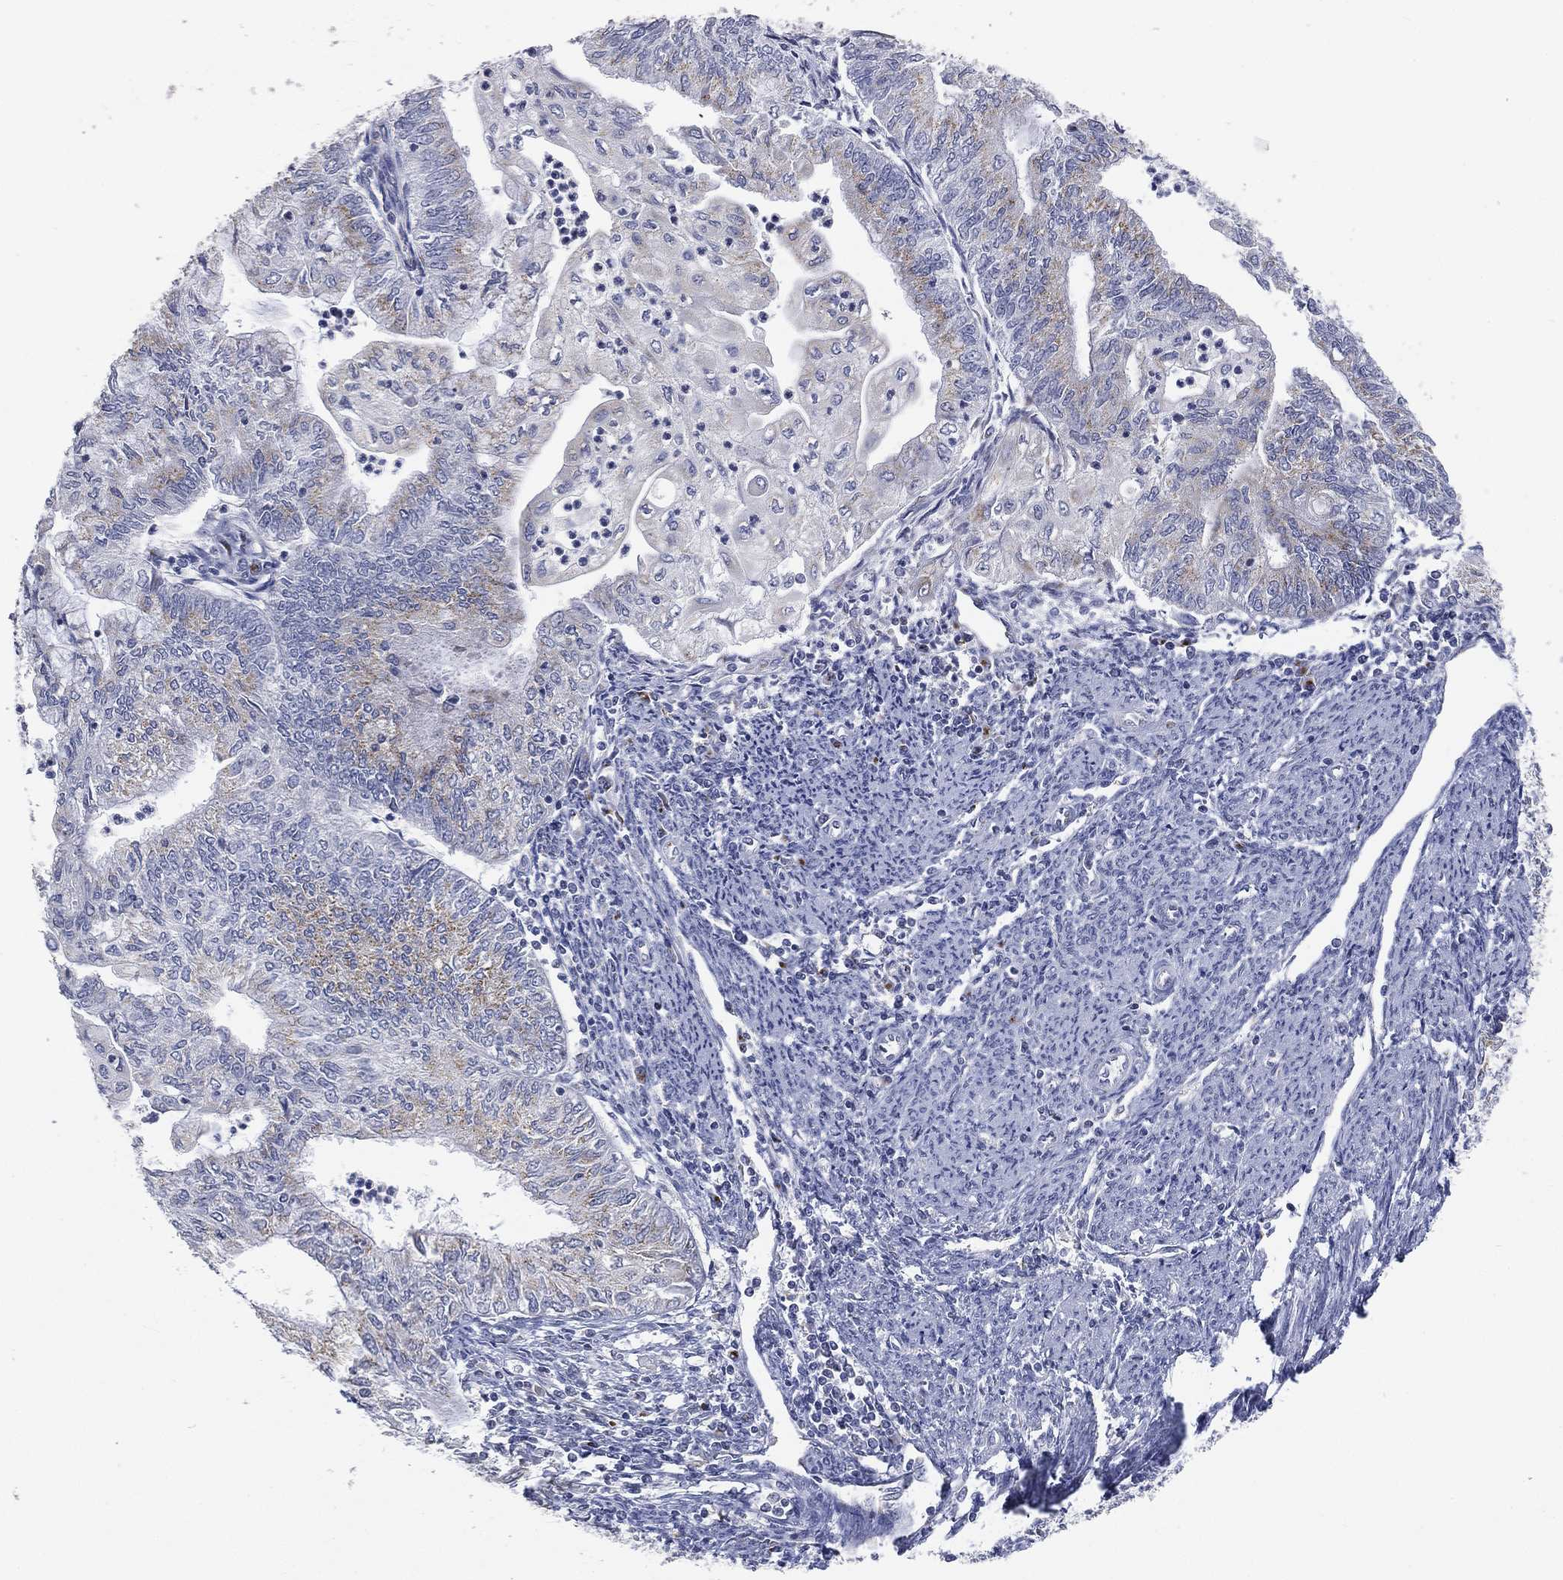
{"staining": {"intensity": "weak", "quantity": "25%-75%", "location": "cytoplasmic/membranous"}, "tissue": "endometrial cancer", "cell_type": "Tumor cells", "image_type": "cancer", "snomed": [{"axis": "morphology", "description": "Adenocarcinoma, NOS"}, {"axis": "topography", "description": "Endometrium"}], "caption": "DAB (3,3'-diaminobenzidine) immunohistochemical staining of human endometrial adenocarcinoma displays weak cytoplasmic/membranous protein staining in approximately 25%-75% of tumor cells. (Stains: DAB in brown, nuclei in blue, Microscopy: brightfield microscopy at high magnification).", "gene": "TICAM1", "patient": {"sex": "female", "age": 59}}